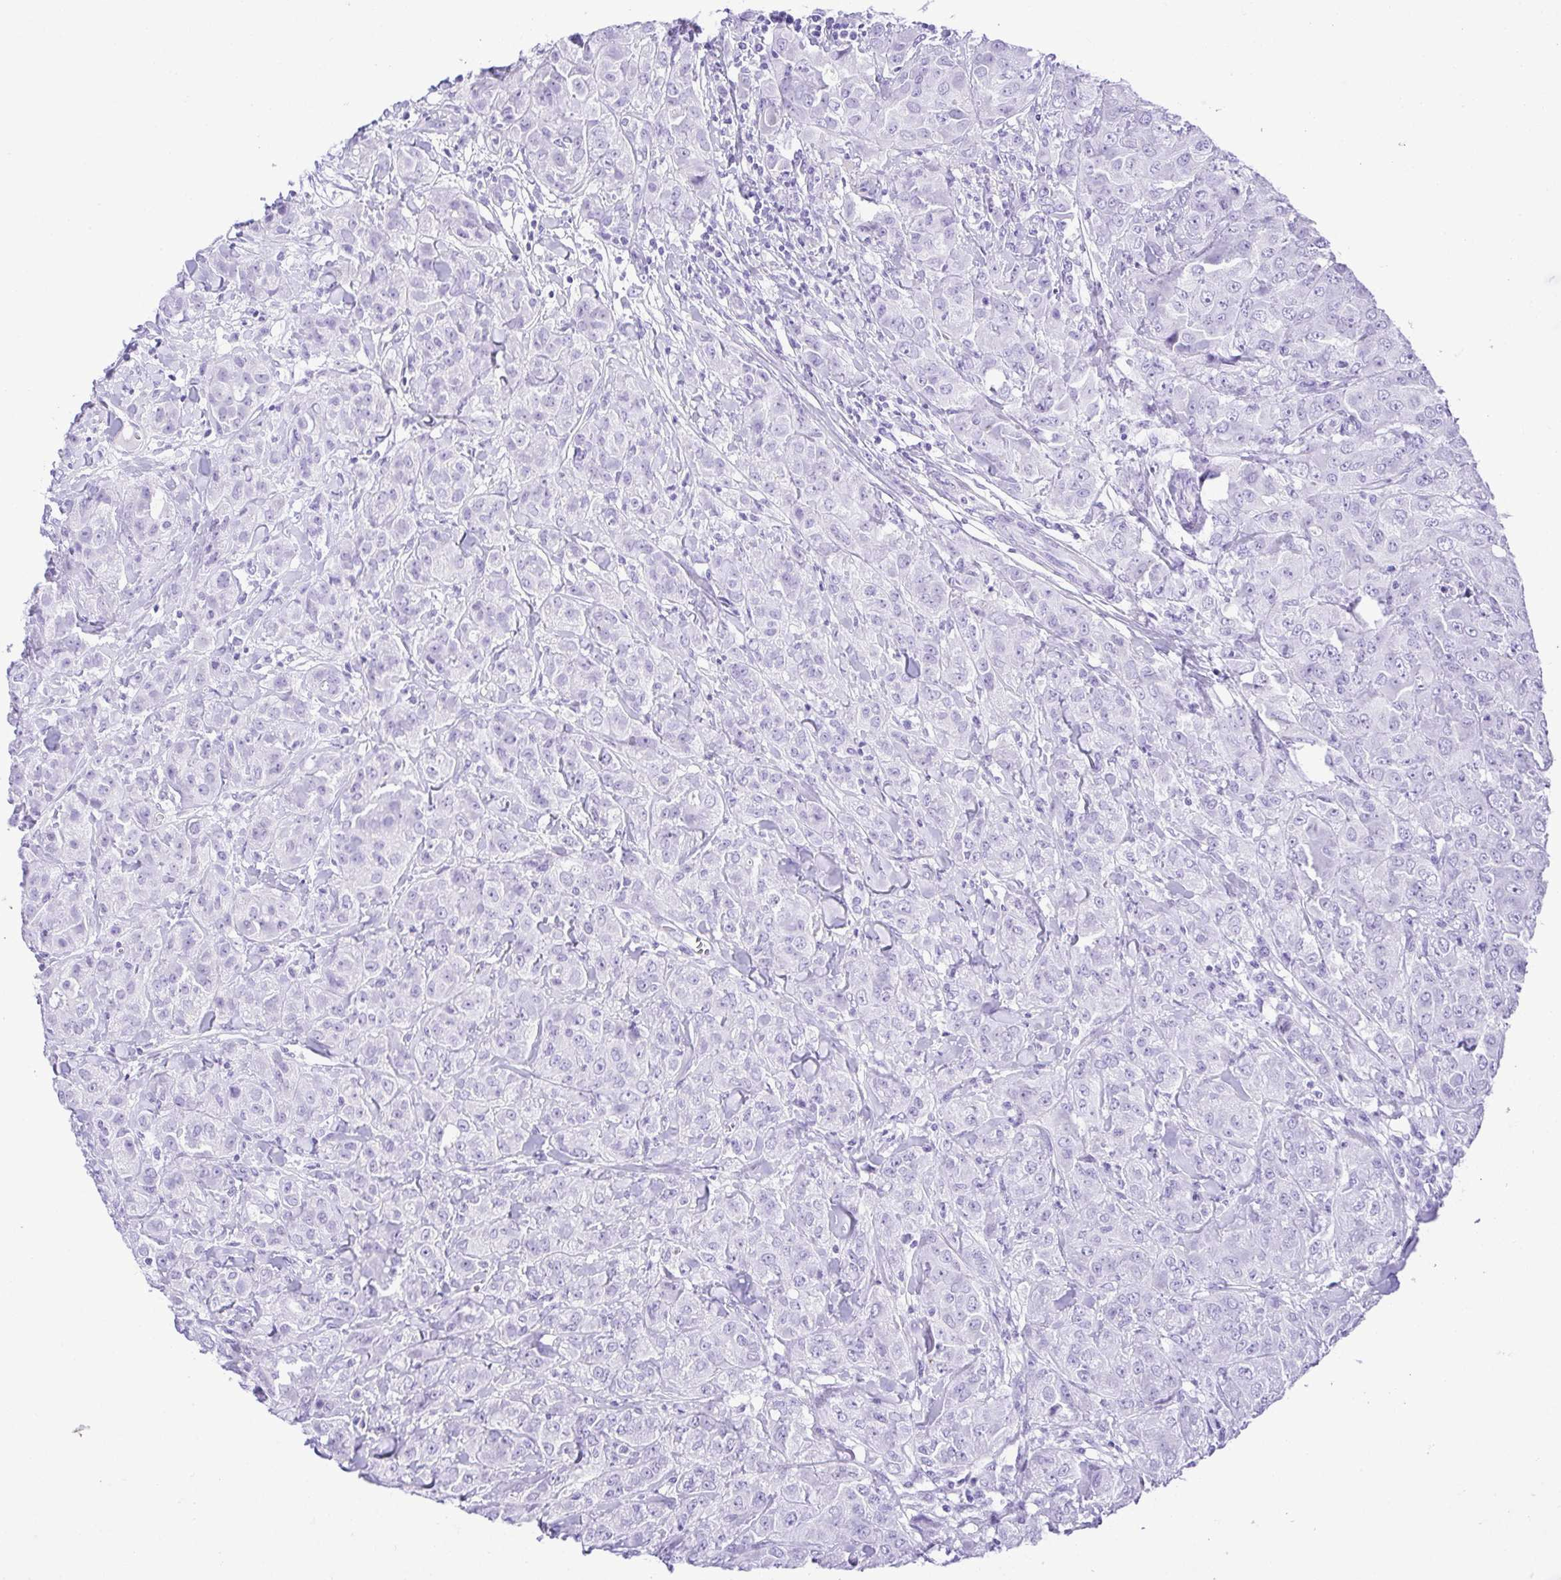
{"staining": {"intensity": "negative", "quantity": "none", "location": "none"}, "tissue": "breast cancer", "cell_type": "Tumor cells", "image_type": "cancer", "snomed": [{"axis": "morphology", "description": "Normal tissue, NOS"}, {"axis": "morphology", "description": "Duct carcinoma"}, {"axis": "topography", "description": "Breast"}], "caption": "Photomicrograph shows no significant protein staining in tumor cells of breast infiltrating ductal carcinoma. (Stains: DAB IHC with hematoxylin counter stain, Microscopy: brightfield microscopy at high magnification).", "gene": "CDSN", "patient": {"sex": "female", "age": 43}}